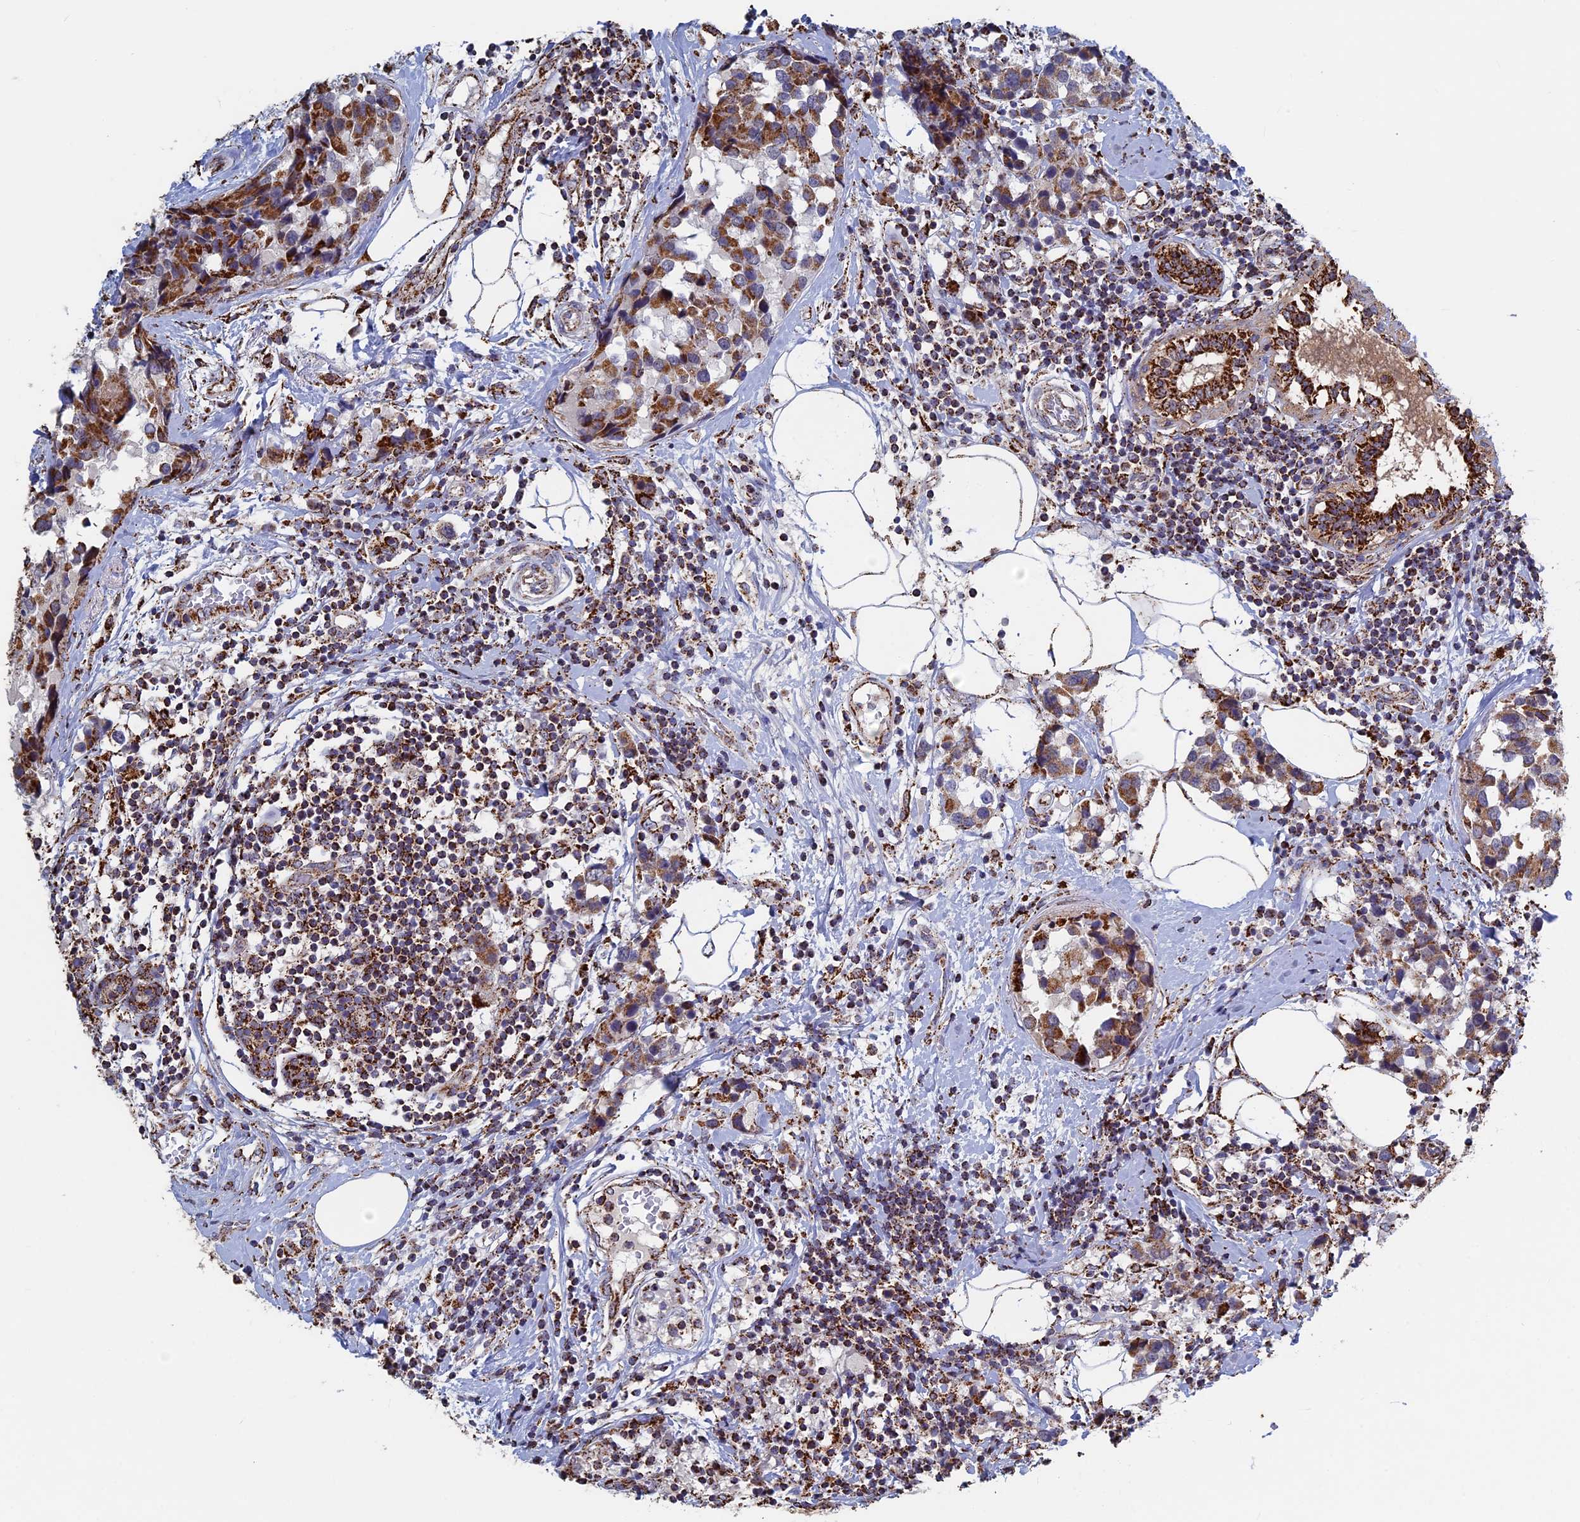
{"staining": {"intensity": "moderate", "quantity": ">75%", "location": "cytoplasmic/membranous"}, "tissue": "breast cancer", "cell_type": "Tumor cells", "image_type": "cancer", "snomed": [{"axis": "morphology", "description": "Lobular carcinoma"}, {"axis": "topography", "description": "Breast"}], "caption": "IHC (DAB) staining of human breast lobular carcinoma demonstrates moderate cytoplasmic/membranous protein positivity in approximately >75% of tumor cells. Nuclei are stained in blue.", "gene": "SEC24D", "patient": {"sex": "female", "age": 59}}